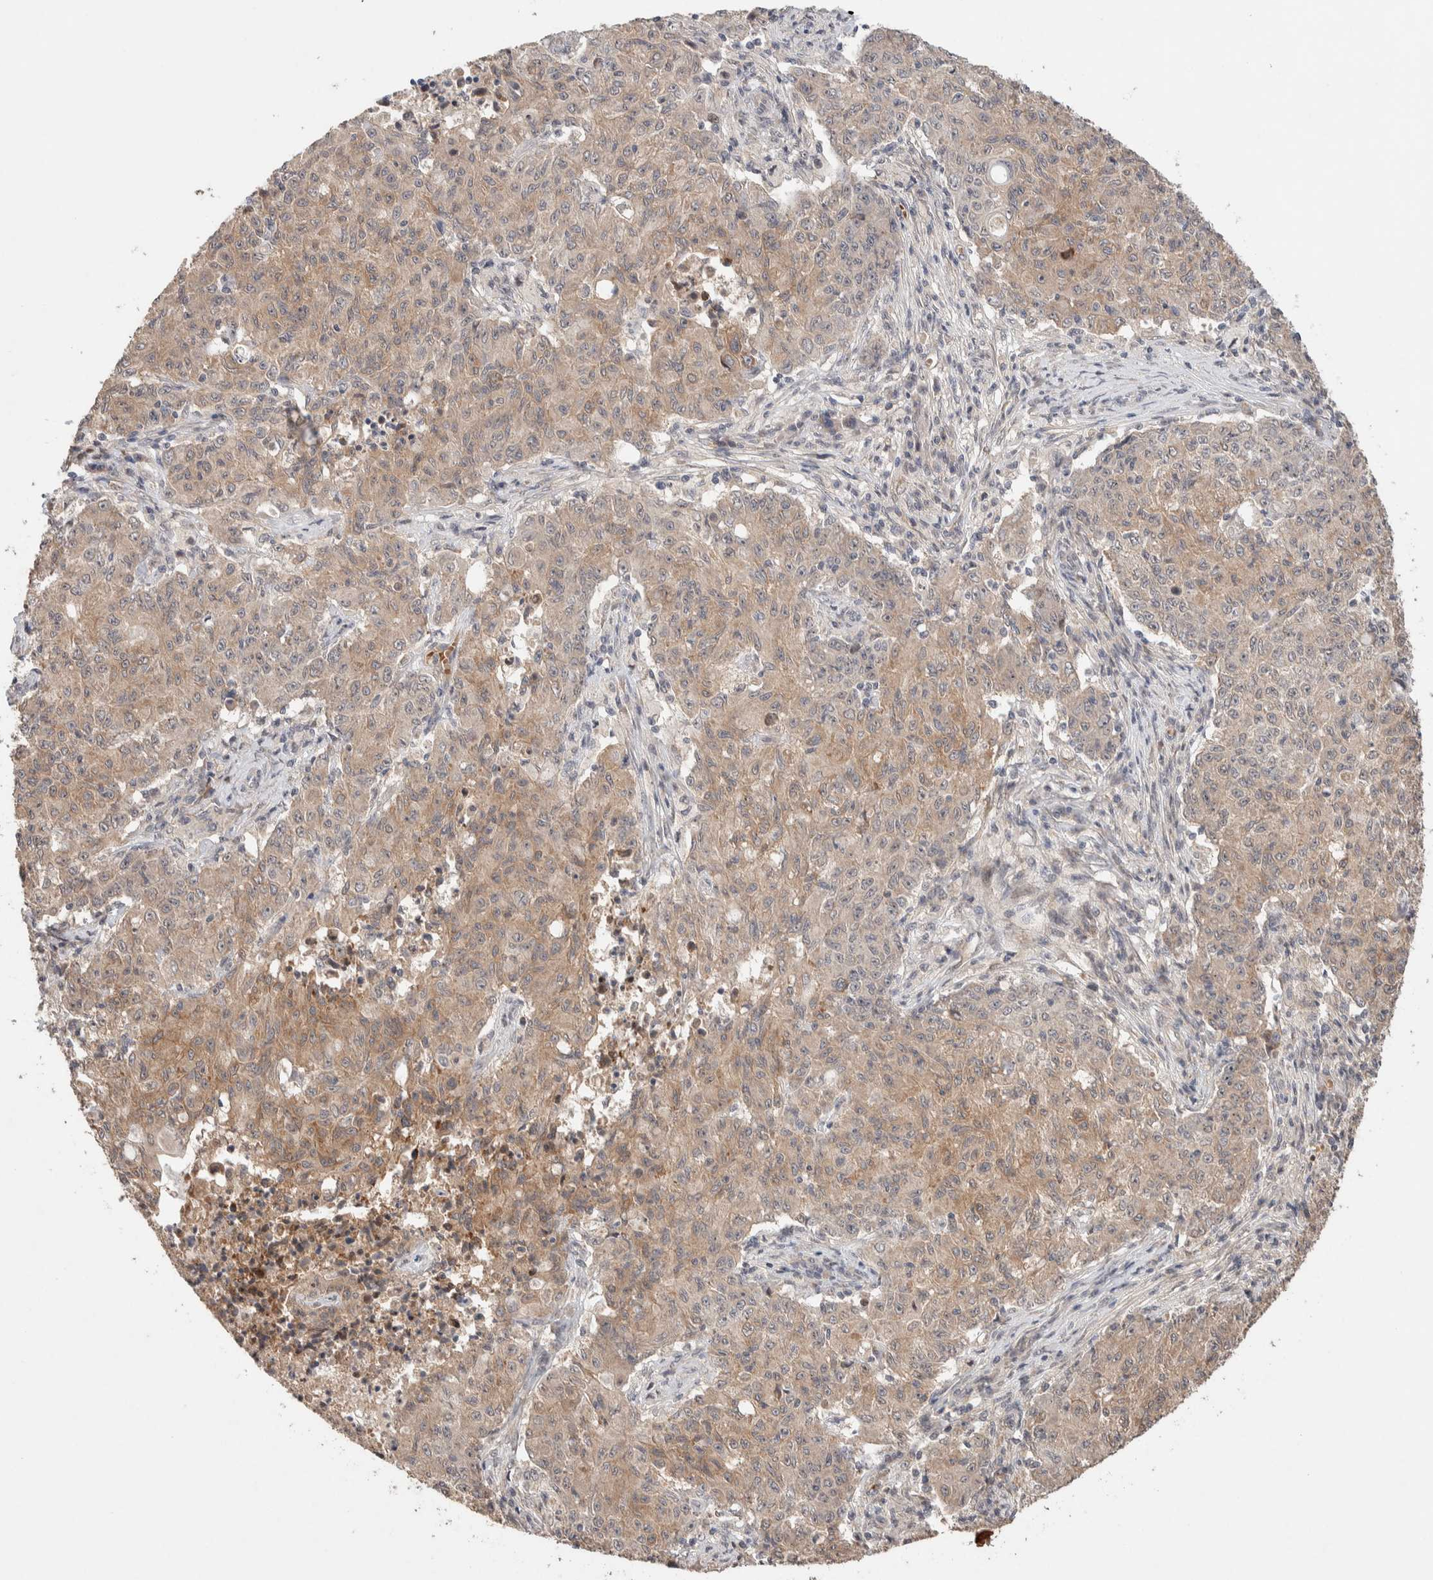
{"staining": {"intensity": "weak", "quantity": ">75%", "location": "cytoplasmic/membranous"}, "tissue": "ovarian cancer", "cell_type": "Tumor cells", "image_type": "cancer", "snomed": [{"axis": "morphology", "description": "Carcinoma, endometroid"}, {"axis": "topography", "description": "Ovary"}], "caption": "Immunohistochemistry (IHC) micrograph of ovarian endometroid carcinoma stained for a protein (brown), which displays low levels of weak cytoplasmic/membranous positivity in approximately >75% of tumor cells.", "gene": "CASK", "patient": {"sex": "female", "age": 42}}